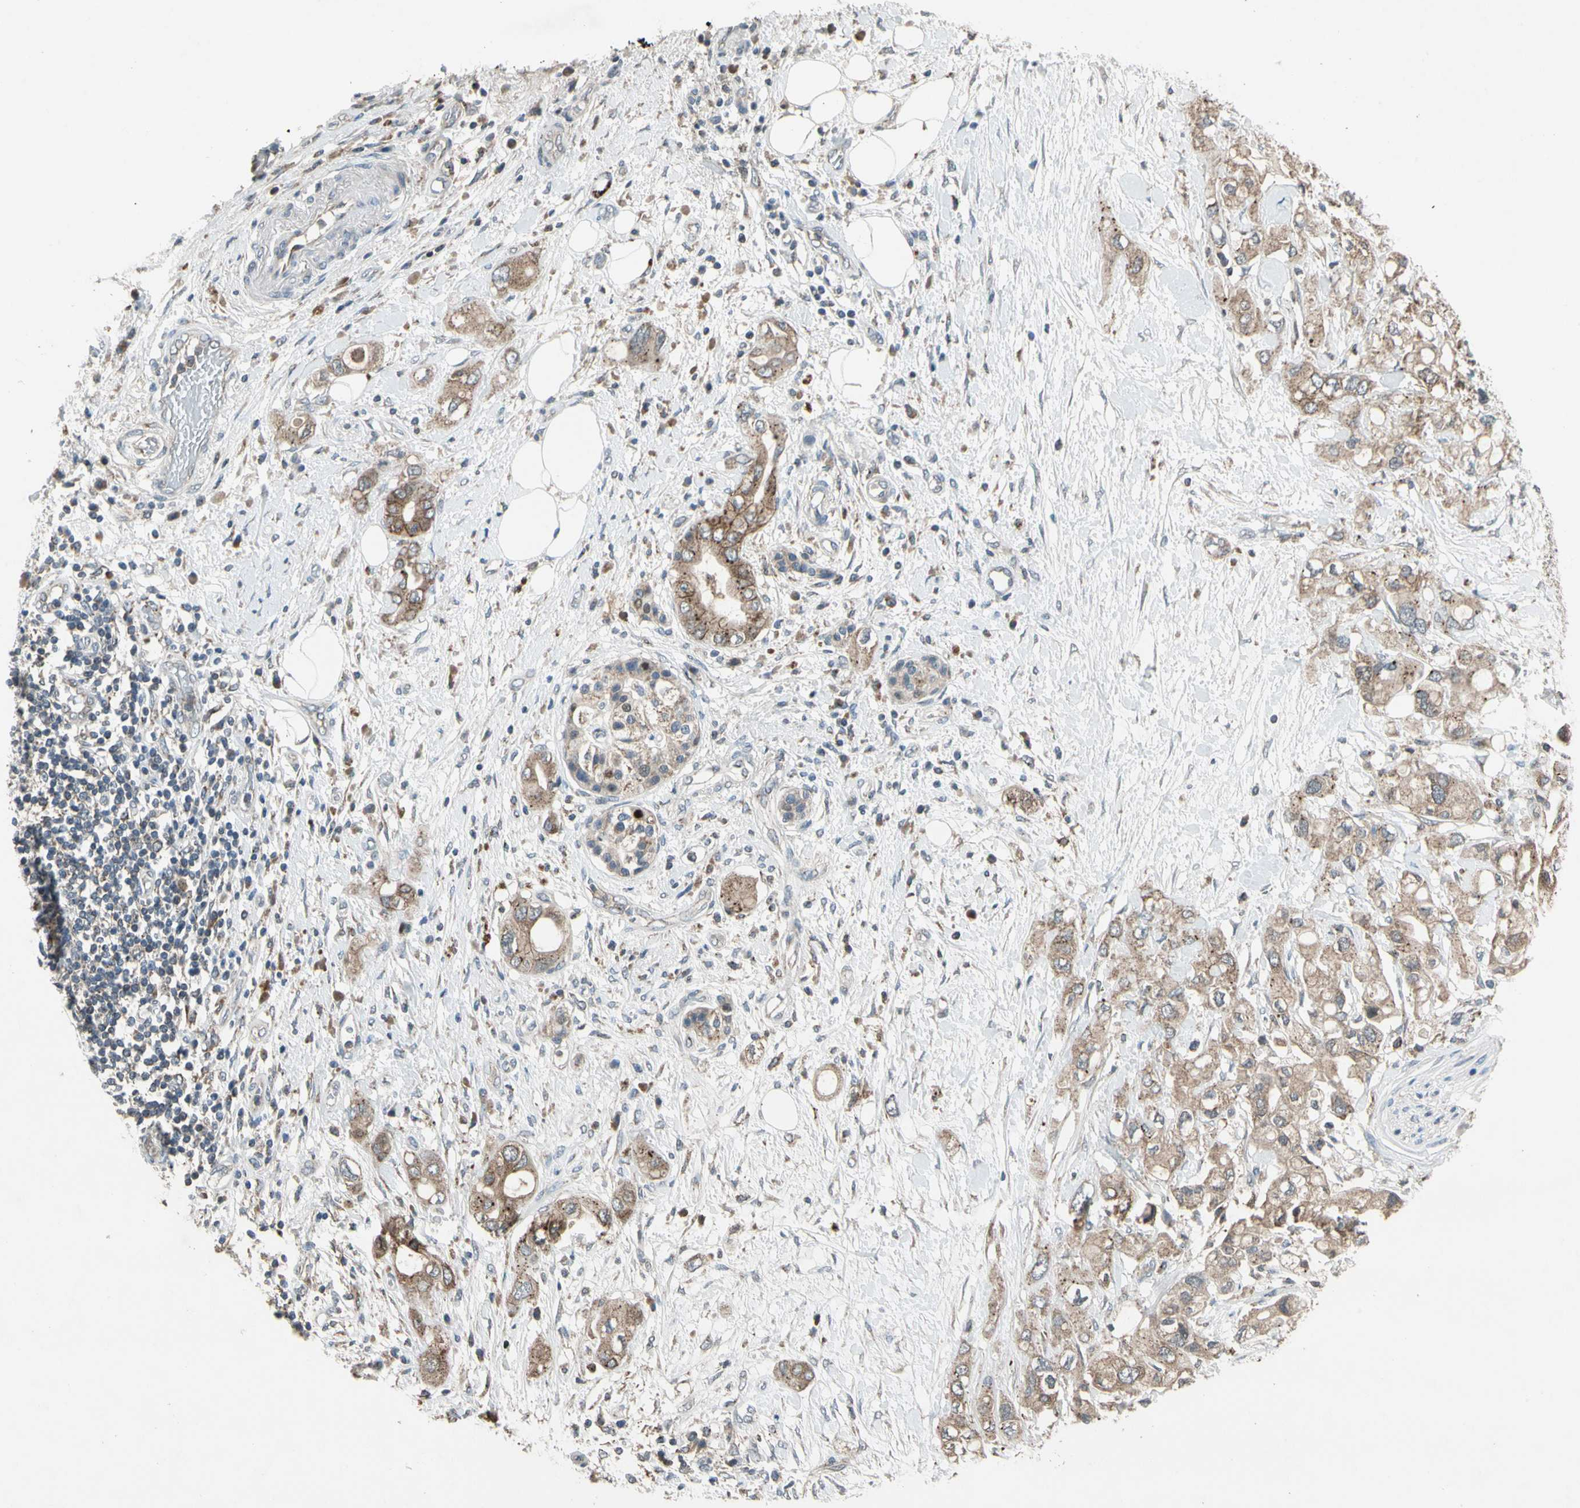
{"staining": {"intensity": "weak", "quantity": ">75%", "location": "cytoplasmic/membranous"}, "tissue": "pancreatic cancer", "cell_type": "Tumor cells", "image_type": "cancer", "snomed": [{"axis": "morphology", "description": "Adenocarcinoma, NOS"}, {"axis": "topography", "description": "Pancreas"}], "caption": "The histopathology image reveals staining of adenocarcinoma (pancreatic), revealing weak cytoplasmic/membranous protein positivity (brown color) within tumor cells.", "gene": "NMI", "patient": {"sex": "female", "age": 56}}